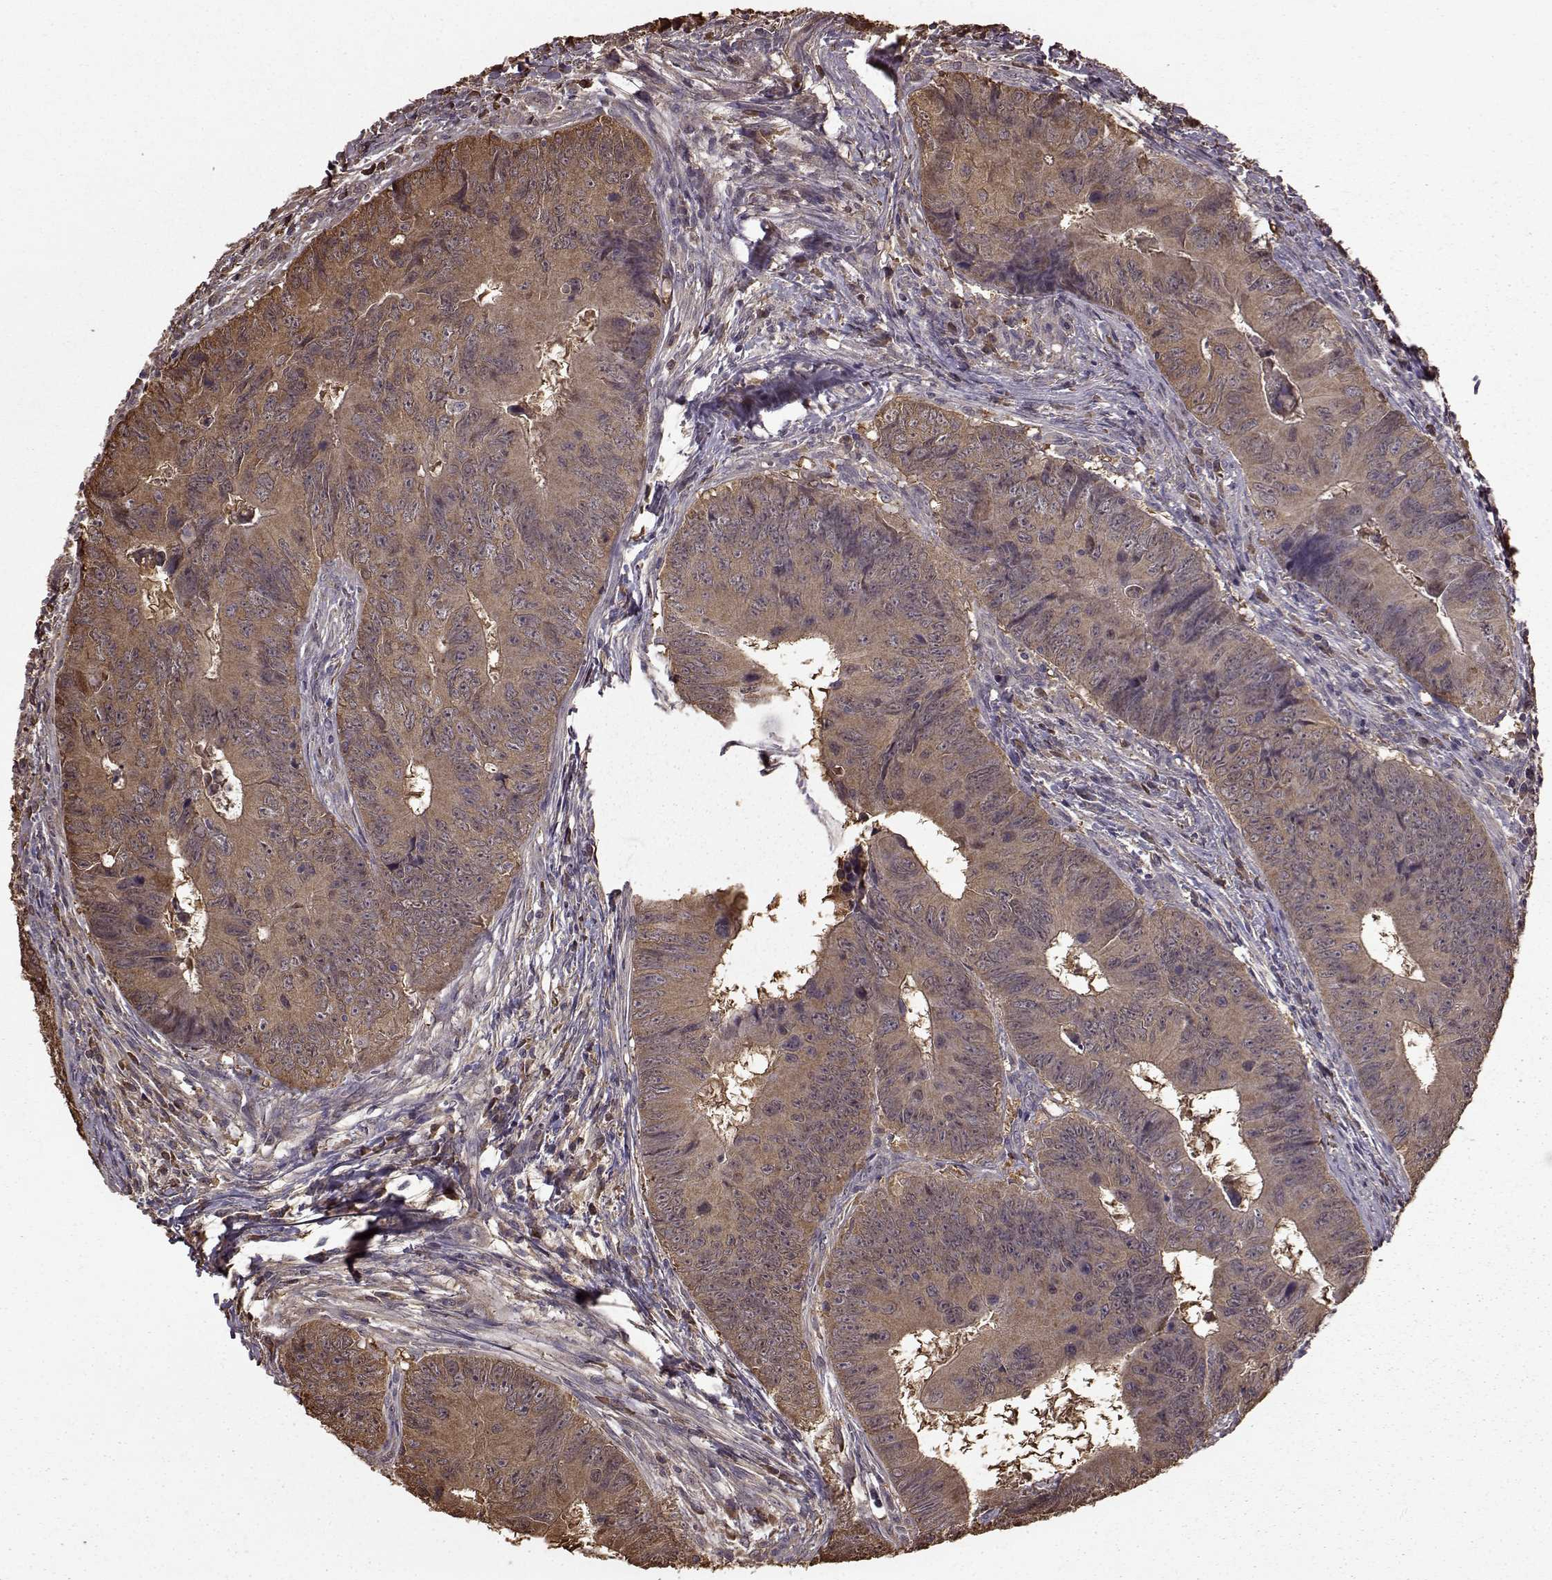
{"staining": {"intensity": "strong", "quantity": "25%-75%", "location": "cytoplasmic/membranous"}, "tissue": "colorectal cancer", "cell_type": "Tumor cells", "image_type": "cancer", "snomed": [{"axis": "morphology", "description": "Adenocarcinoma, NOS"}, {"axis": "topography", "description": "Colon"}], "caption": "Immunohistochemical staining of colorectal cancer (adenocarcinoma) displays strong cytoplasmic/membranous protein positivity in approximately 25%-75% of tumor cells.", "gene": "NME1-NME2", "patient": {"sex": "female", "age": 82}}